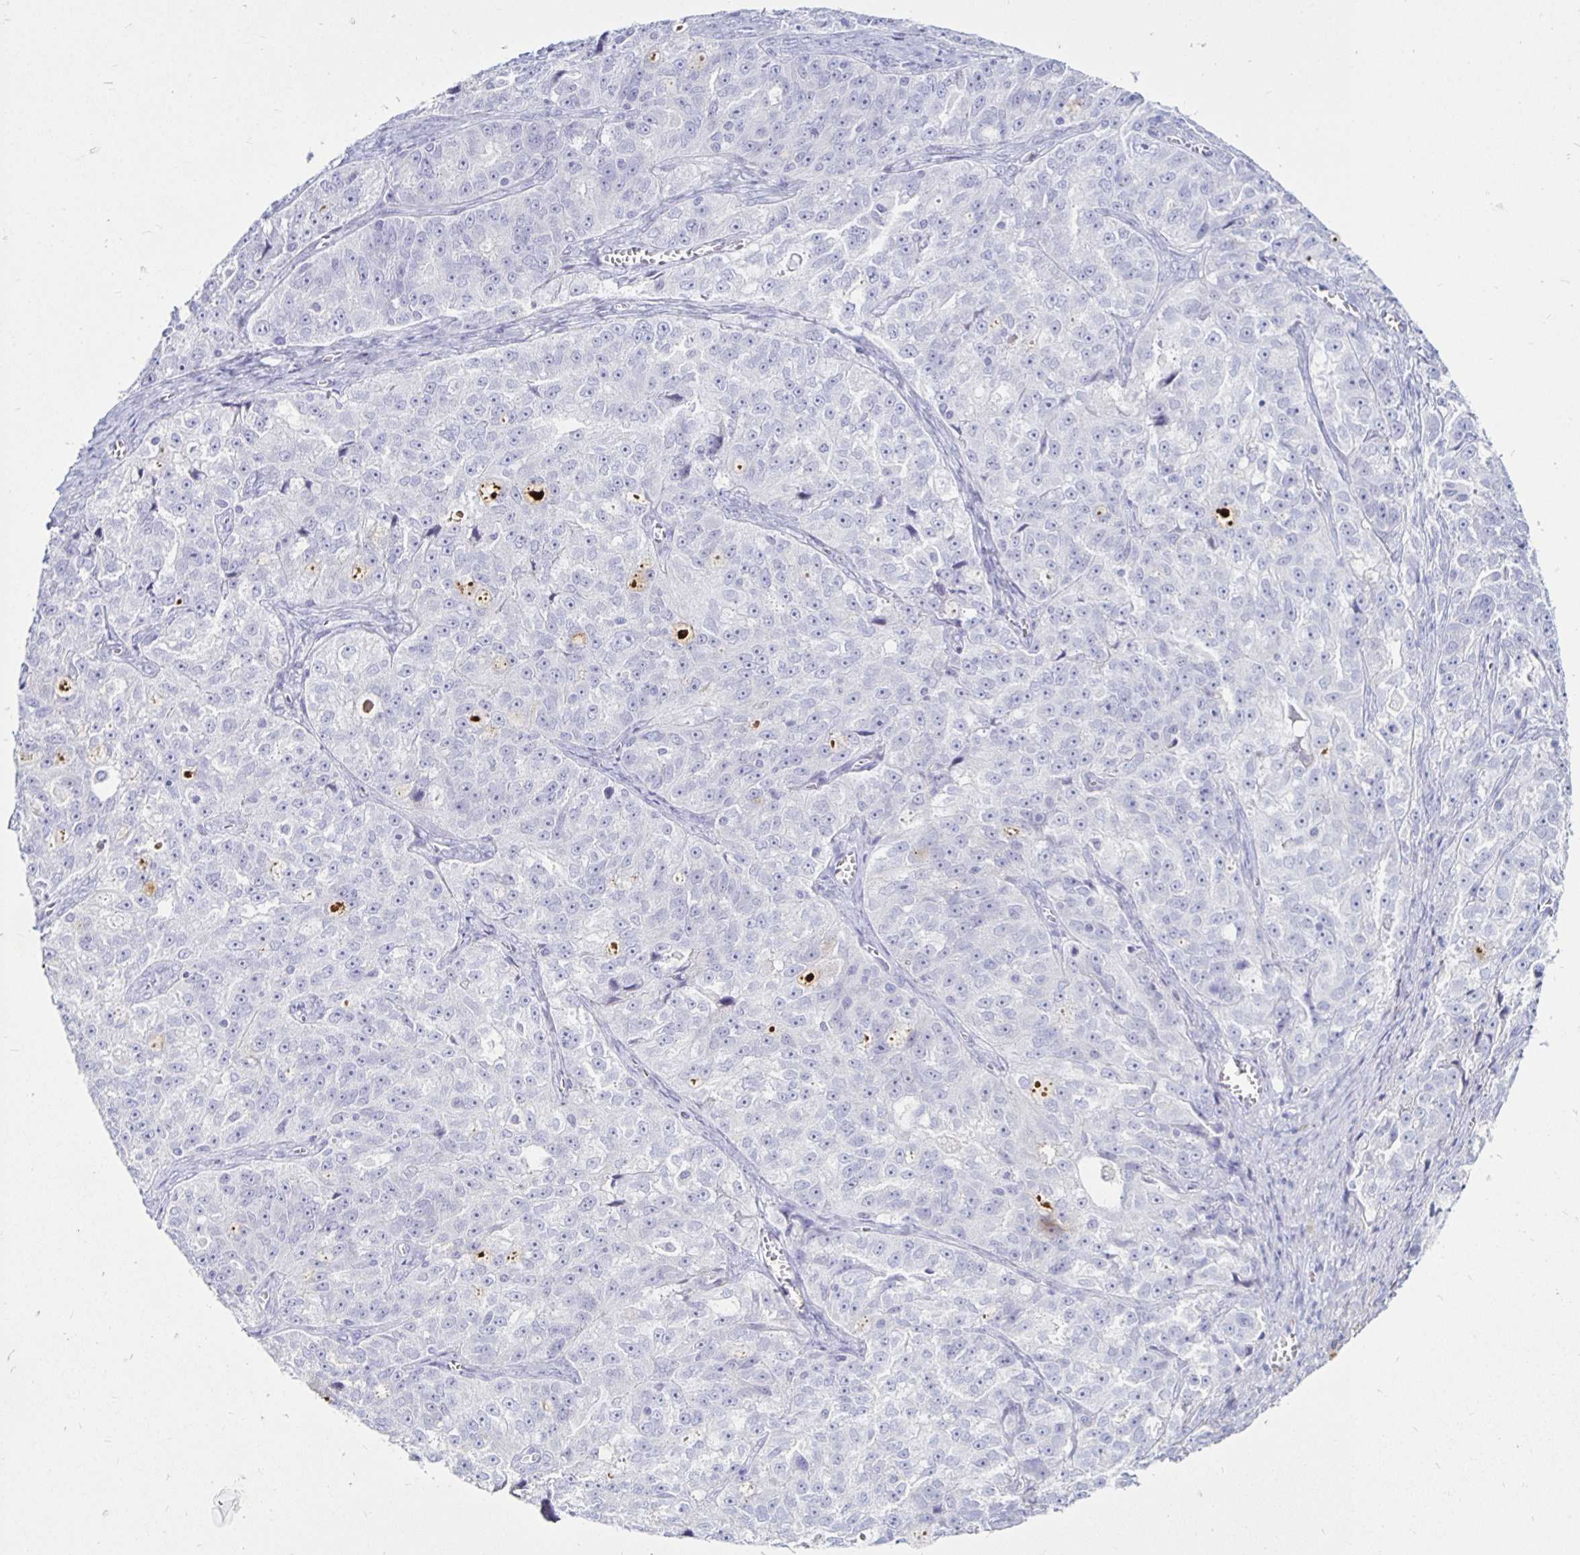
{"staining": {"intensity": "negative", "quantity": "none", "location": "none"}, "tissue": "ovarian cancer", "cell_type": "Tumor cells", "image_type": "cancer", "snomed": [{"axis": "morphology", "description": "Cystadenocarcinoma, serous, NOS"}, {"axis": "topography", "description": "Ovary"}], "caption": "Tumor cells are negative for brown protein staining in serous cystadenocarcinoma (ovarian).", "gene": "TIMP1", "patient": {"sex": "female", "age": 51}}